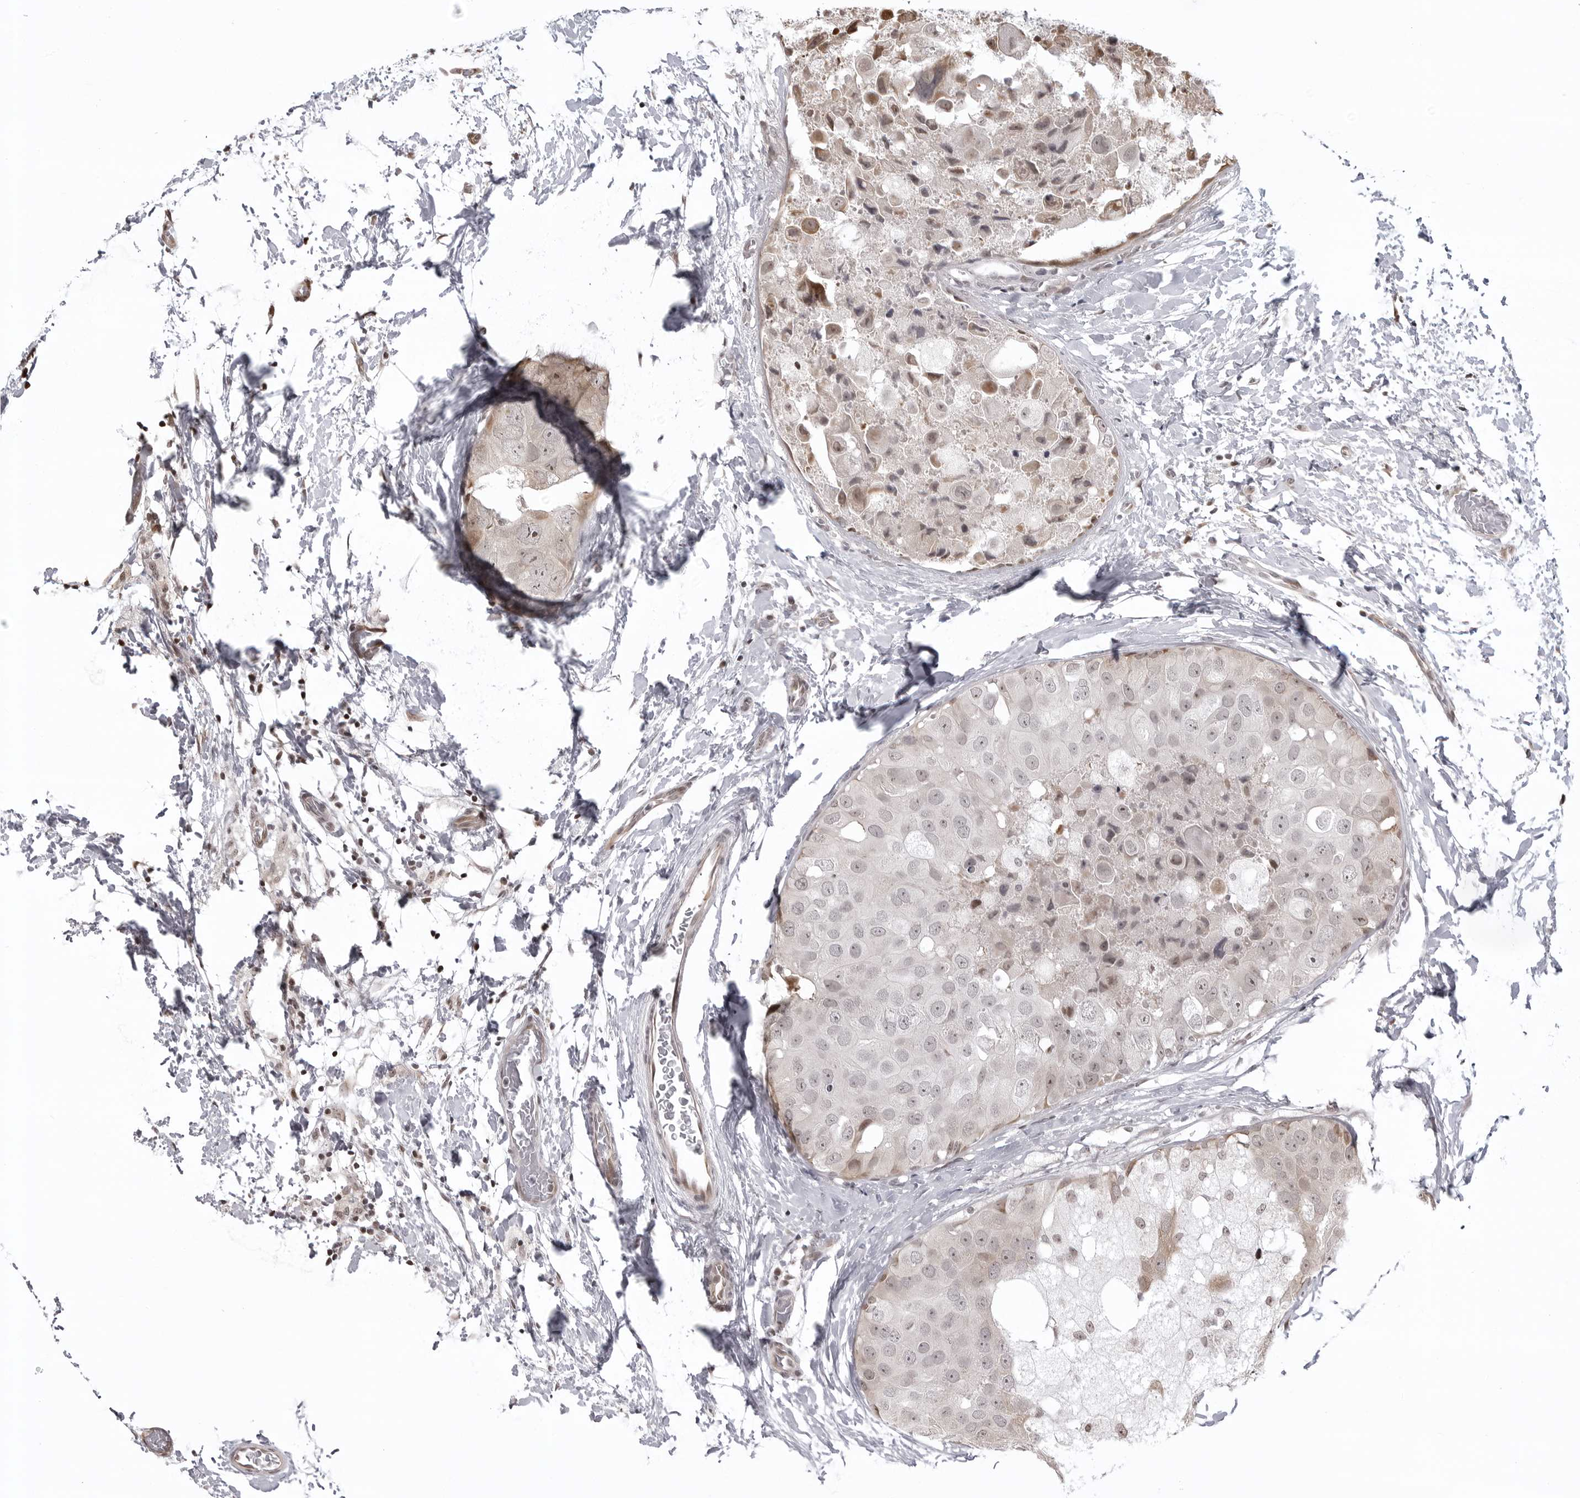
{"staining": {"intensity": "weak", "quantity": "<25%", "location": "cytoplasmic/membranous,nuclear"}, "tissue": "breast cancer", "cell_type": "Tumor cells", "image_type": "cancer", "snomed": [{"axis": "morphology", "description": "Duct carcinoma"}, {"axis": "topography", "description": "Breast"}], "caption": "High magnification brightfield microscopy of breast infiltrating ductal carcinoma stained with DAB (brown) and counterstained with hematoxylin (blue): tumor cells show no significant staining.", "gene": "PHF3", "patient": {"sex": "female", "age": 62}}